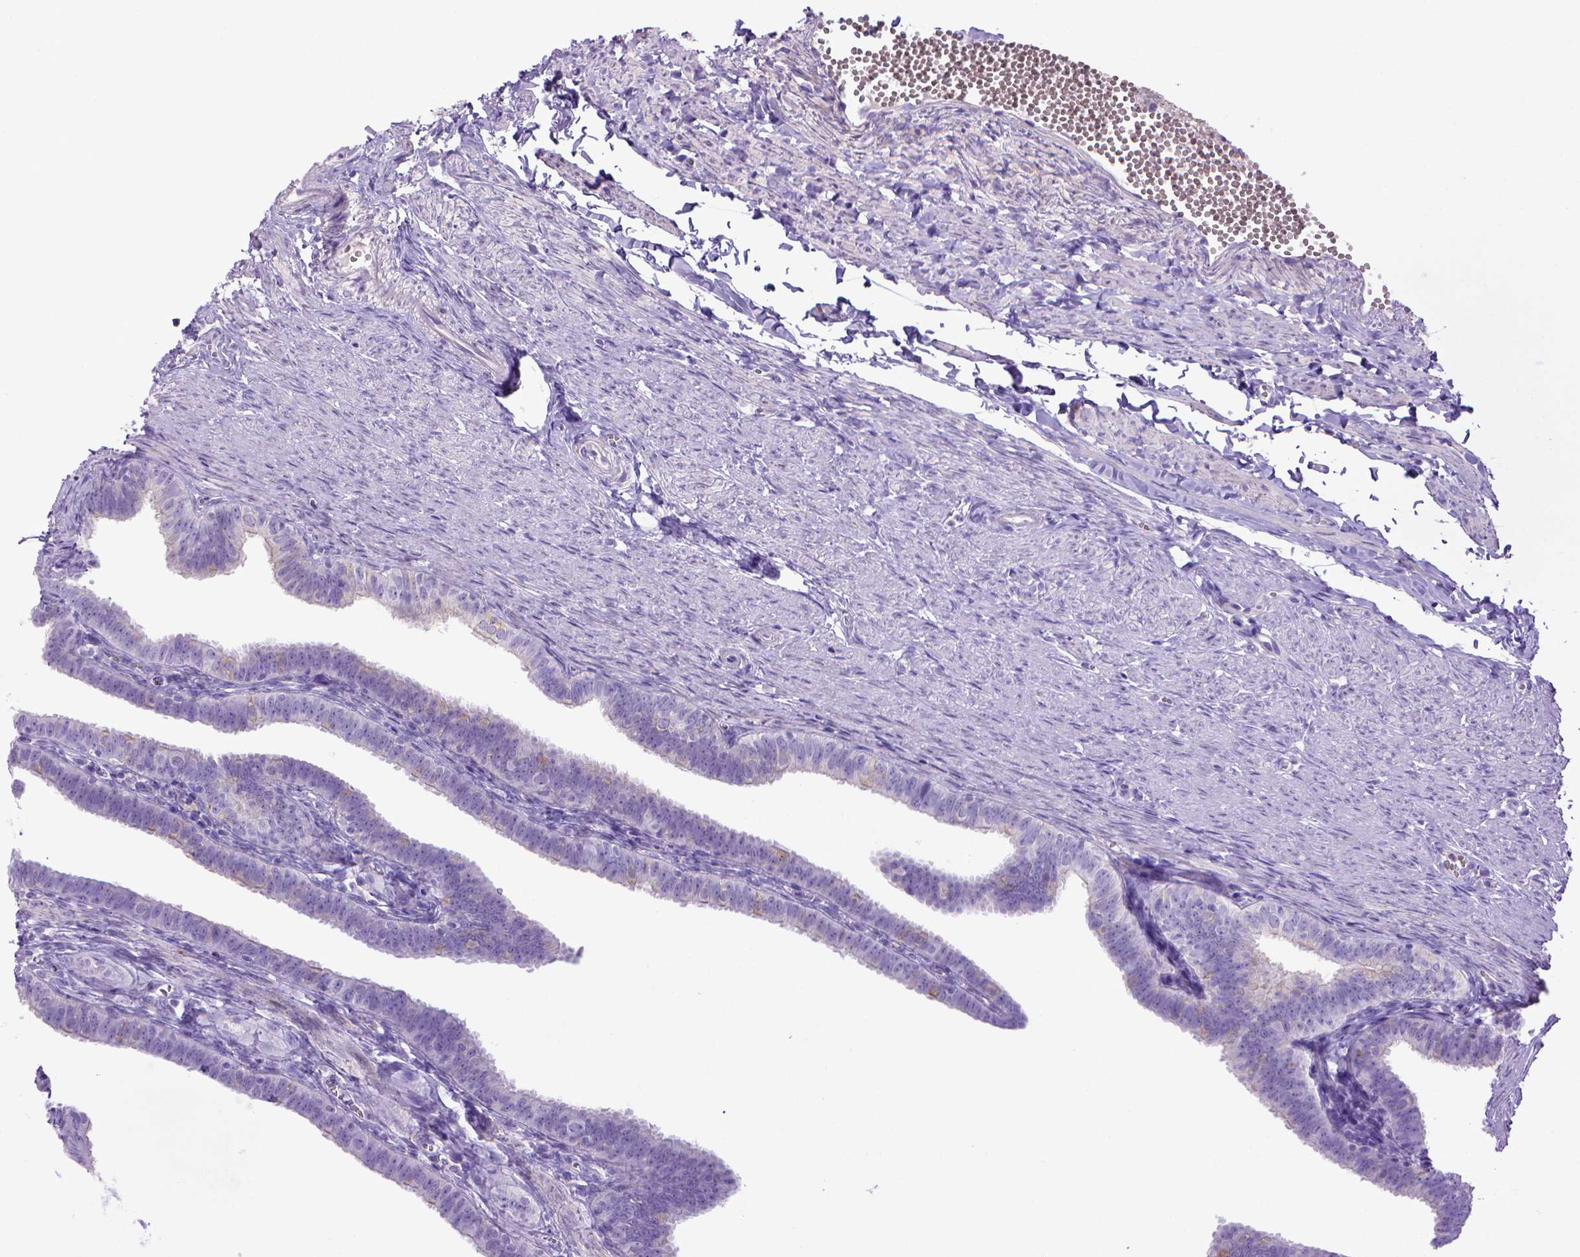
{"staining": {"intensity": "negative", "quantity": "none", "location": "none"}, "tissue": "fallopian tube", "cell_type": "Glandular cells", "image_type": "normal", "snomed": [{"axis": "morphology", "description": "Normal tissue, NOS"}, {"axis": "topography", "description": "Fallopian tube"}], "caption": "An image of fallopian tube stained for a protein demonstrates no brown staining in glandular cells.", "gene": "BAAT", "patient": {"sex": "female", "age": 25}}